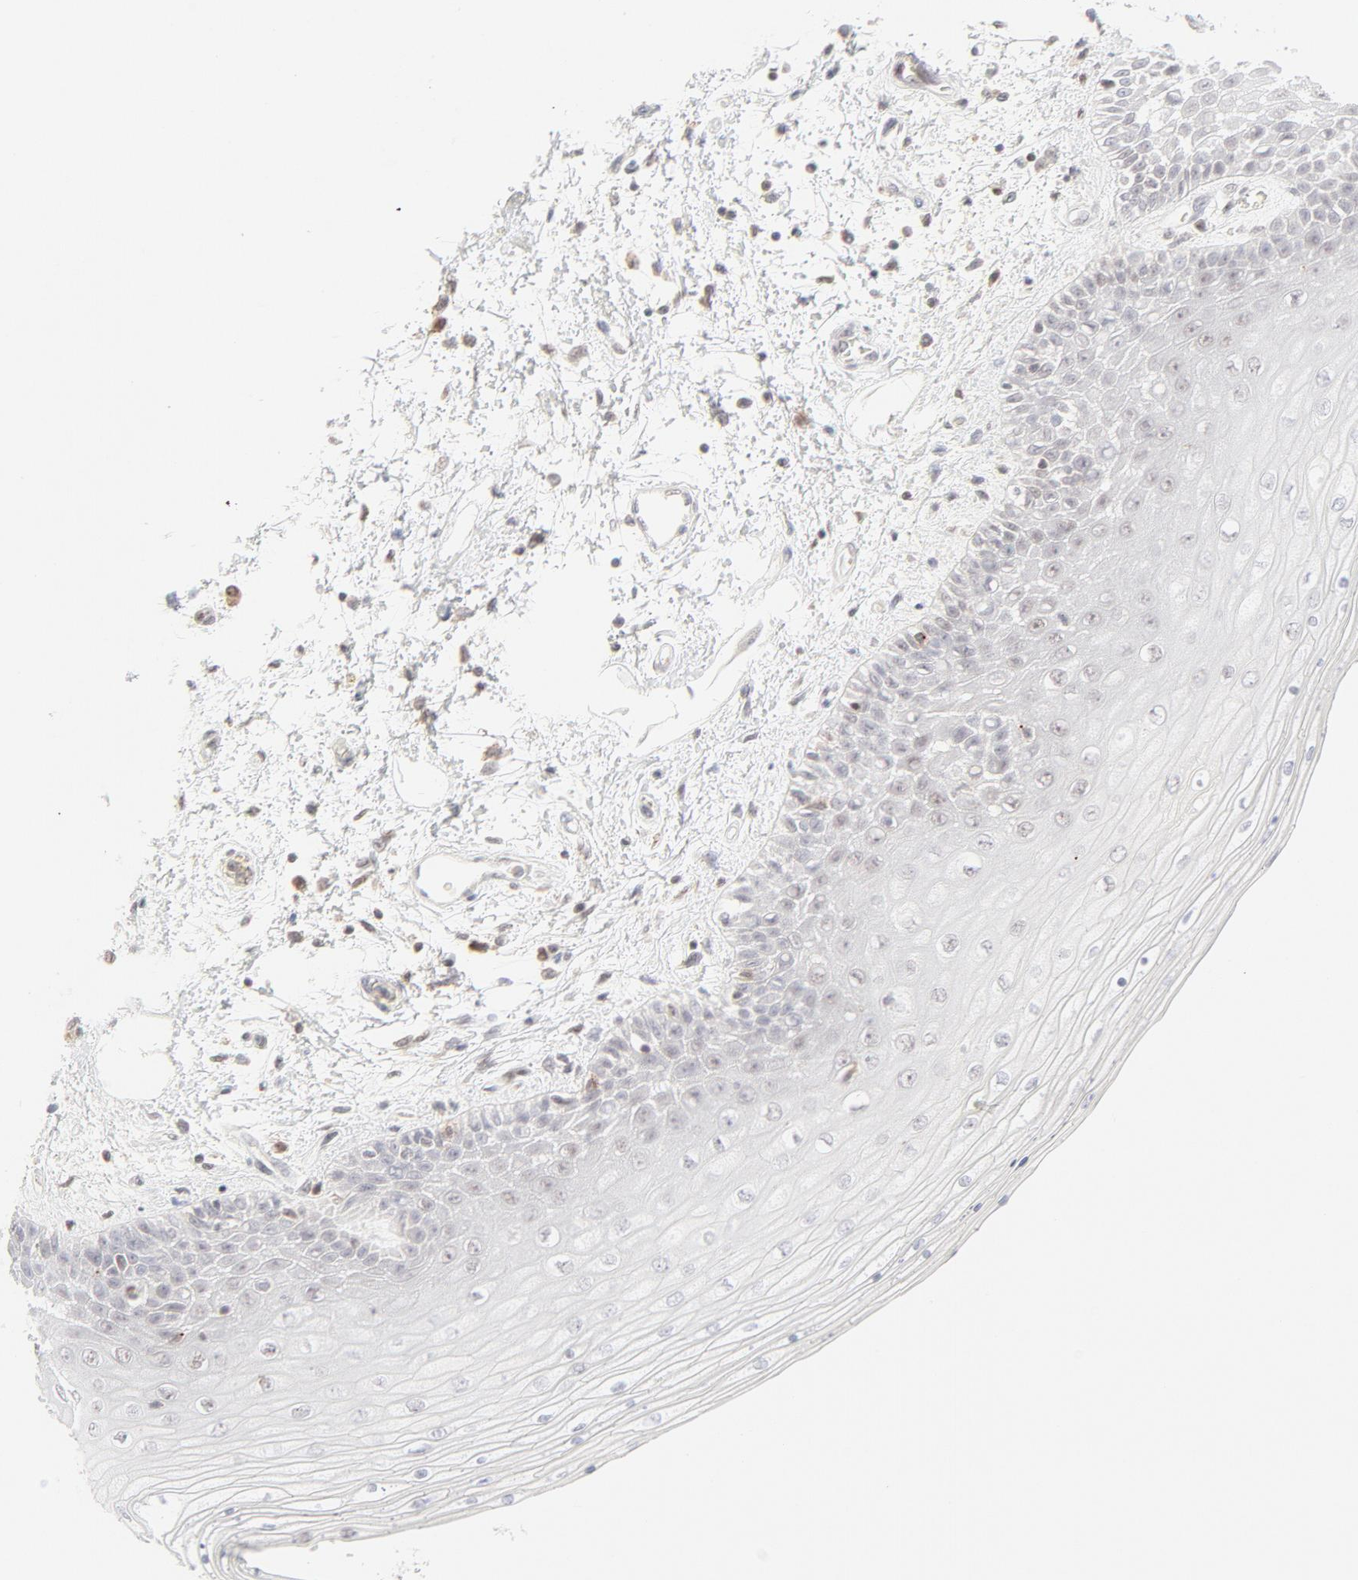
{"staining": {"intensity": "negative", "quantity": "none", "location": "none"}, "tissue": "skin", "cell_type": "Epidermal cells", "image_type": "normal", "snomed": [{"axis": "morphology", "description": "Normal tissue, NOS"}, {"axis": "topography", "description": "Anal"}], "caption": "IHC photomicrograph of normal skin stained for a protein (brown), which exhibits no positivity in epidermal cells.", "gene": "PRKCB", "patient": {"sex": "female", "age": 46}}